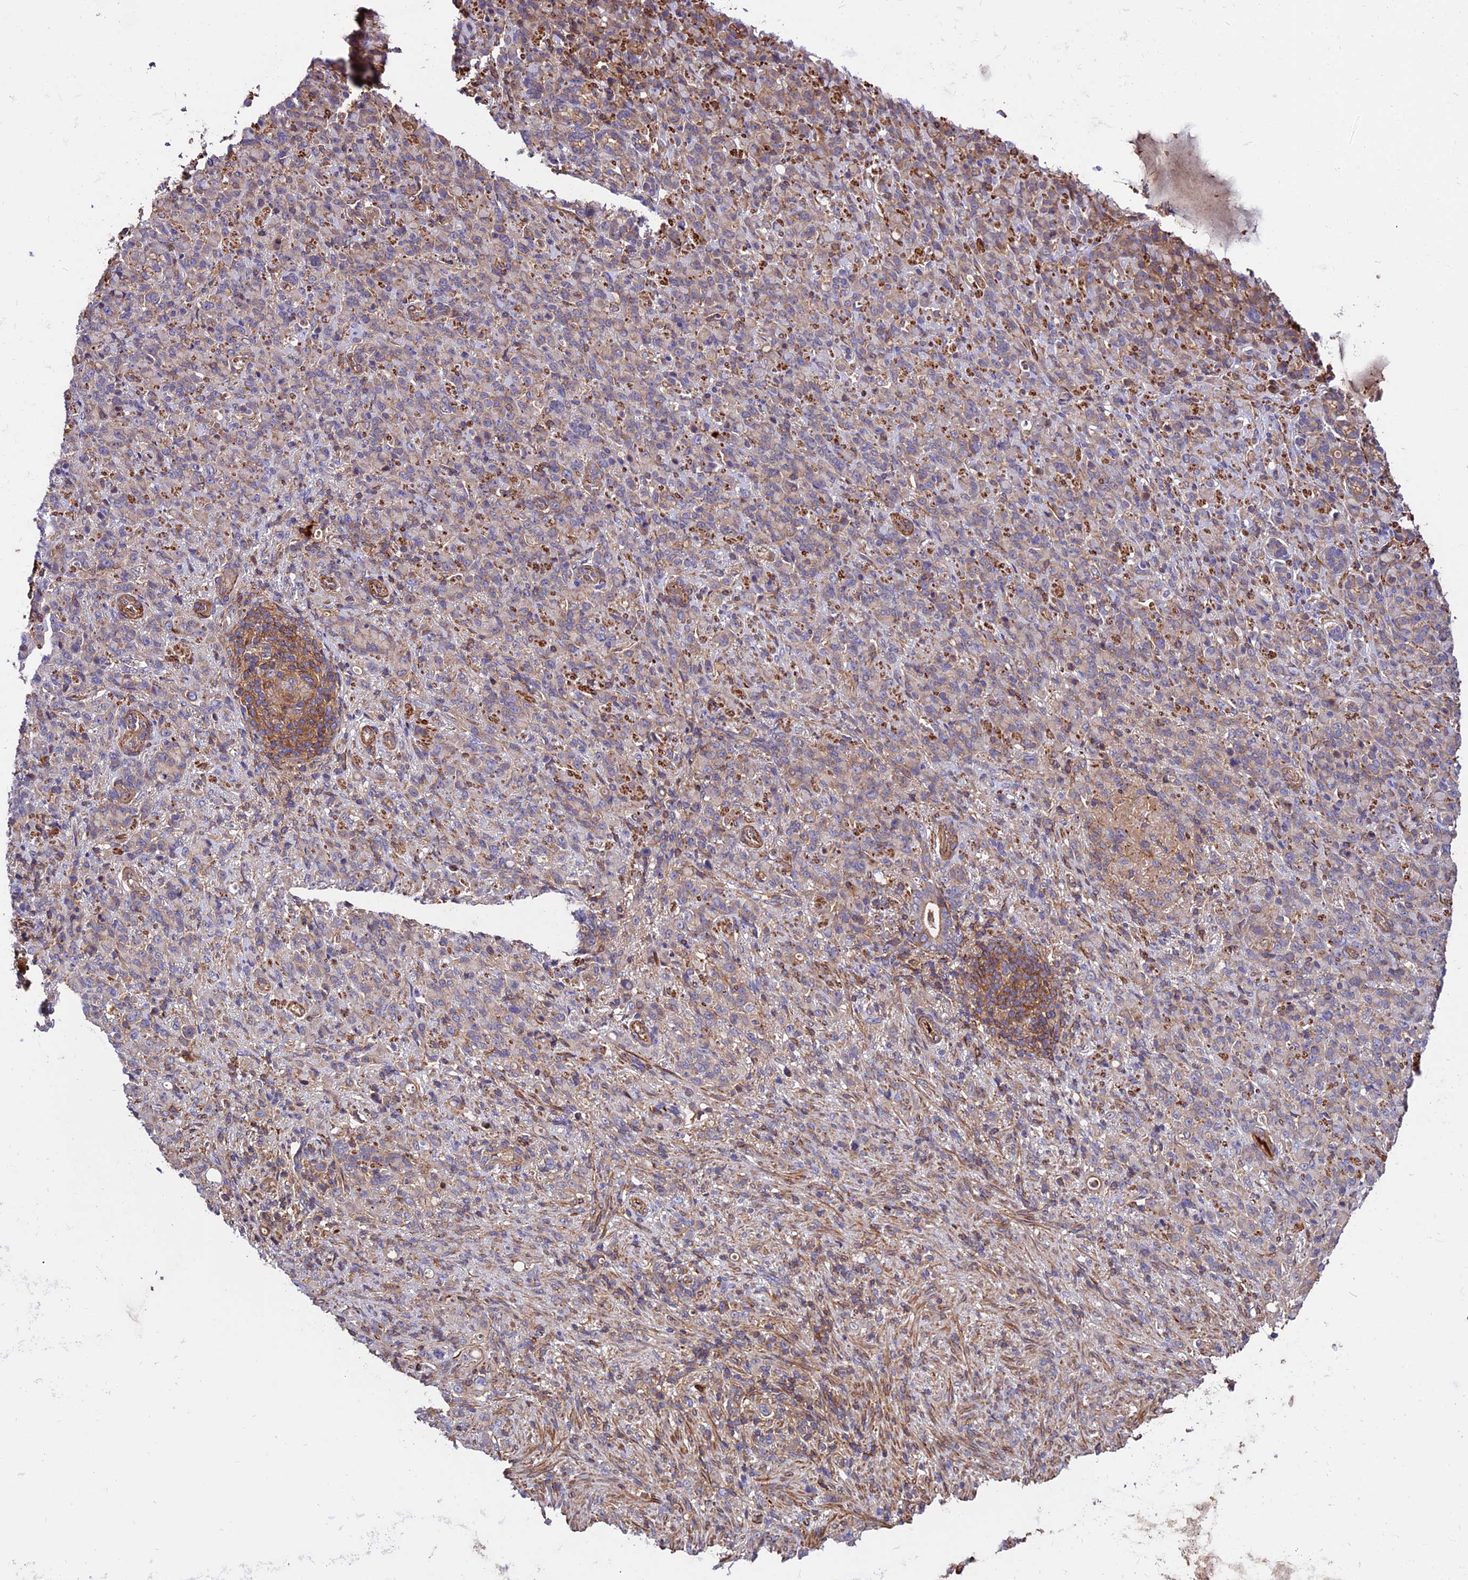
{"staining": {"intensity": "weak", "quantity": ">75%", "location": "cytoplasmic/membranous"}, "tissue": "stomach cancer", "cell_type": "Tumor cells", "image_type": "cancer", "snomed": [{"axis": "morphology", "description": "Adenocarcinoma, NOS"}, {"axis": "topography", "description": "Stomach"}], "caption": "Weak cytoplasmic/membranous protein positivity is identified in approximately >75% of tumor cells in stomach adenocarcinoma. Using DAB (brown) and hematoxylin (blue) stains, captured at high magnification using brightfield microscopy.", "gene": "PYM1", "patient": {"sex": "female", "age": 79}}